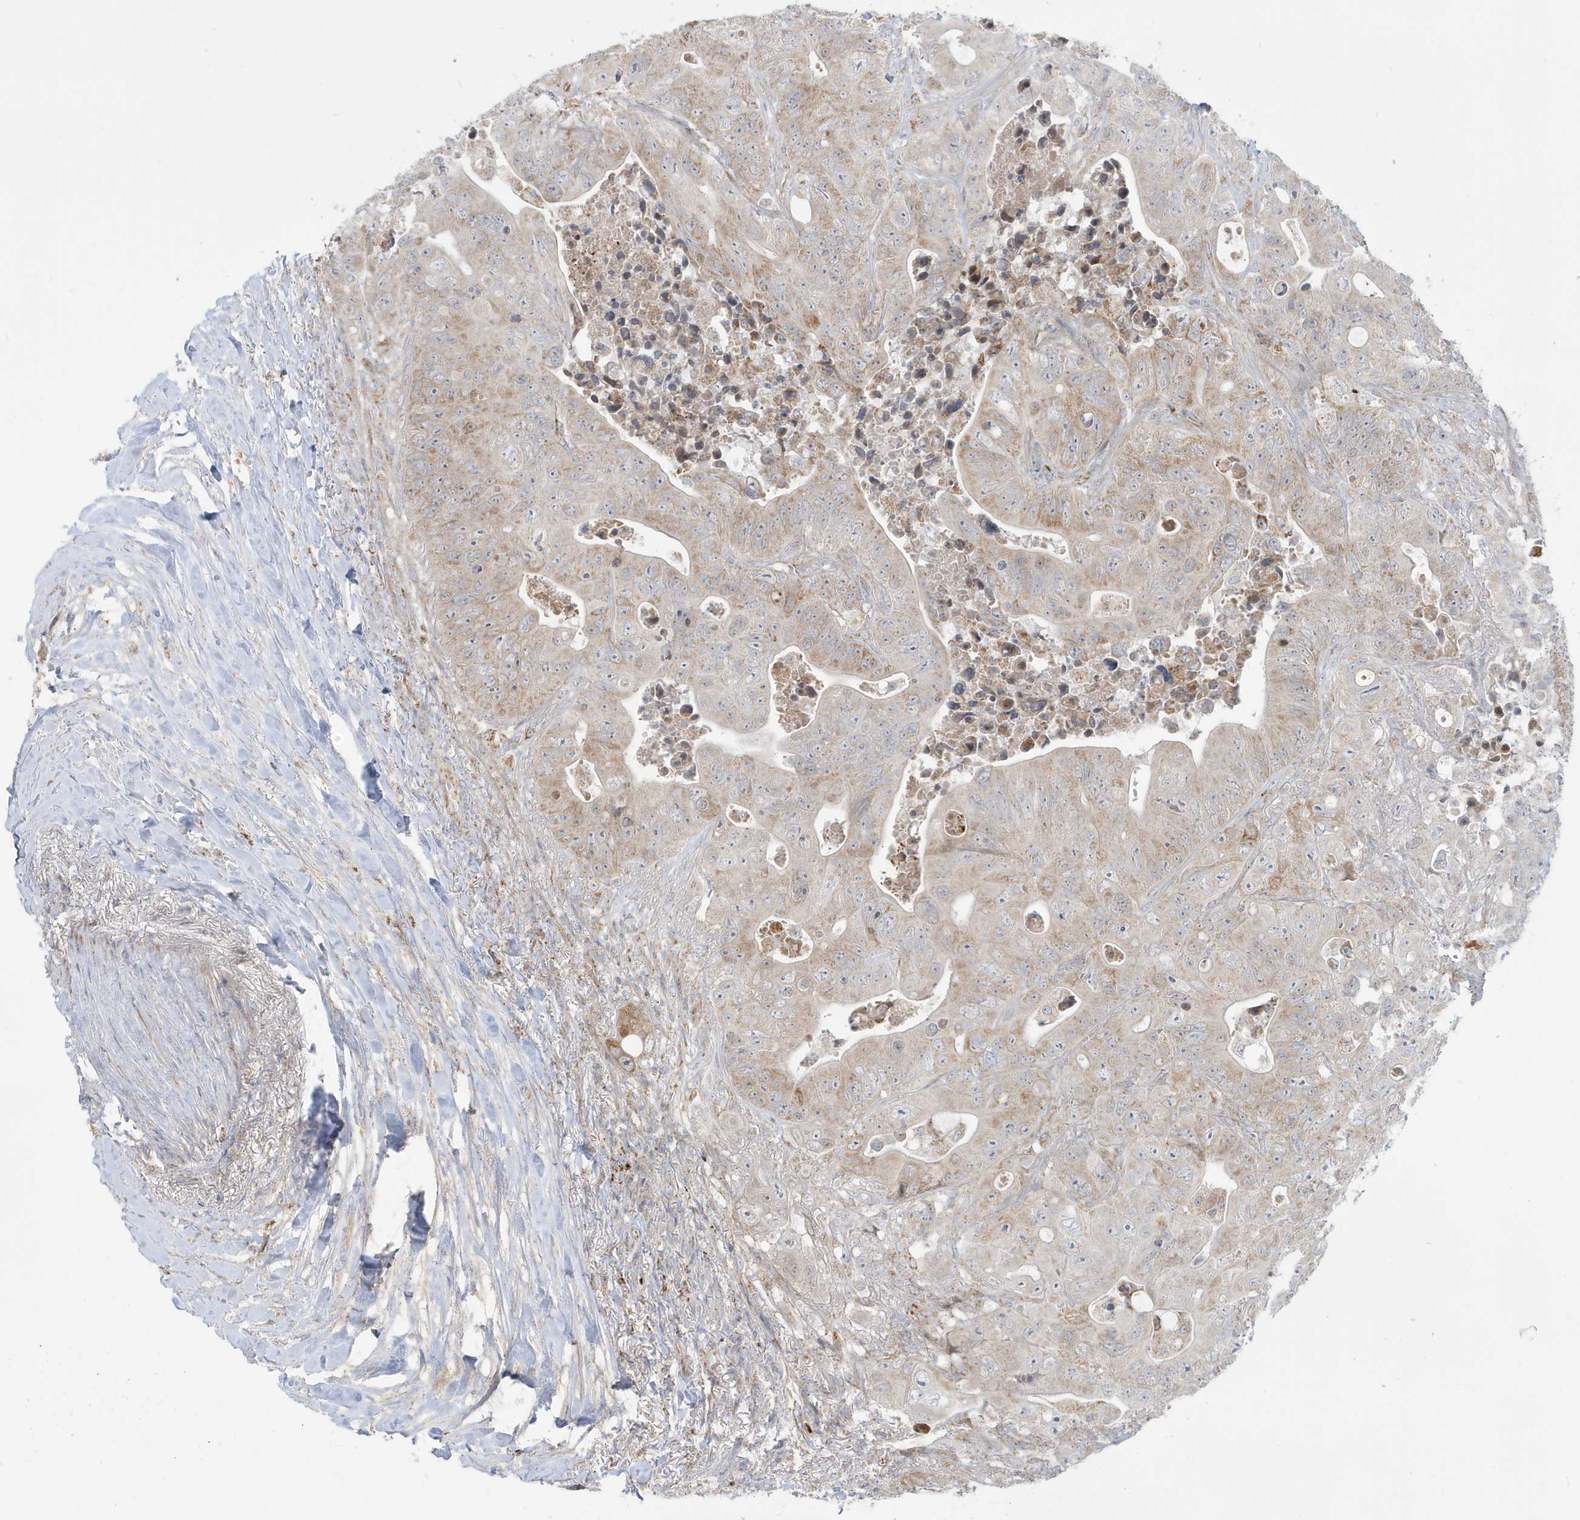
{"staining": {"intensity": "moderate", "quantity": "25%-75%", "location": "cytoplasmic/membranous"}, "tissue": "colorectal cancer", "cell_type": "Tumor cells", "image_type": "cancer", "snomed": [{"axis": "morphology", "description": "Adenocarcinoma, NOS"}, {"axis": "topography", "description": "Colon"}], "caption": "Protein staining by immunohistochemistry (IHC) reveals moderate cytoplasmic/membranous positivity in approximately 25%-75% of tumor cells in colorectal cancer (adenocarcinoma).", "gene": "IFT57", "patient": {"sex": "female", "age": 46}}